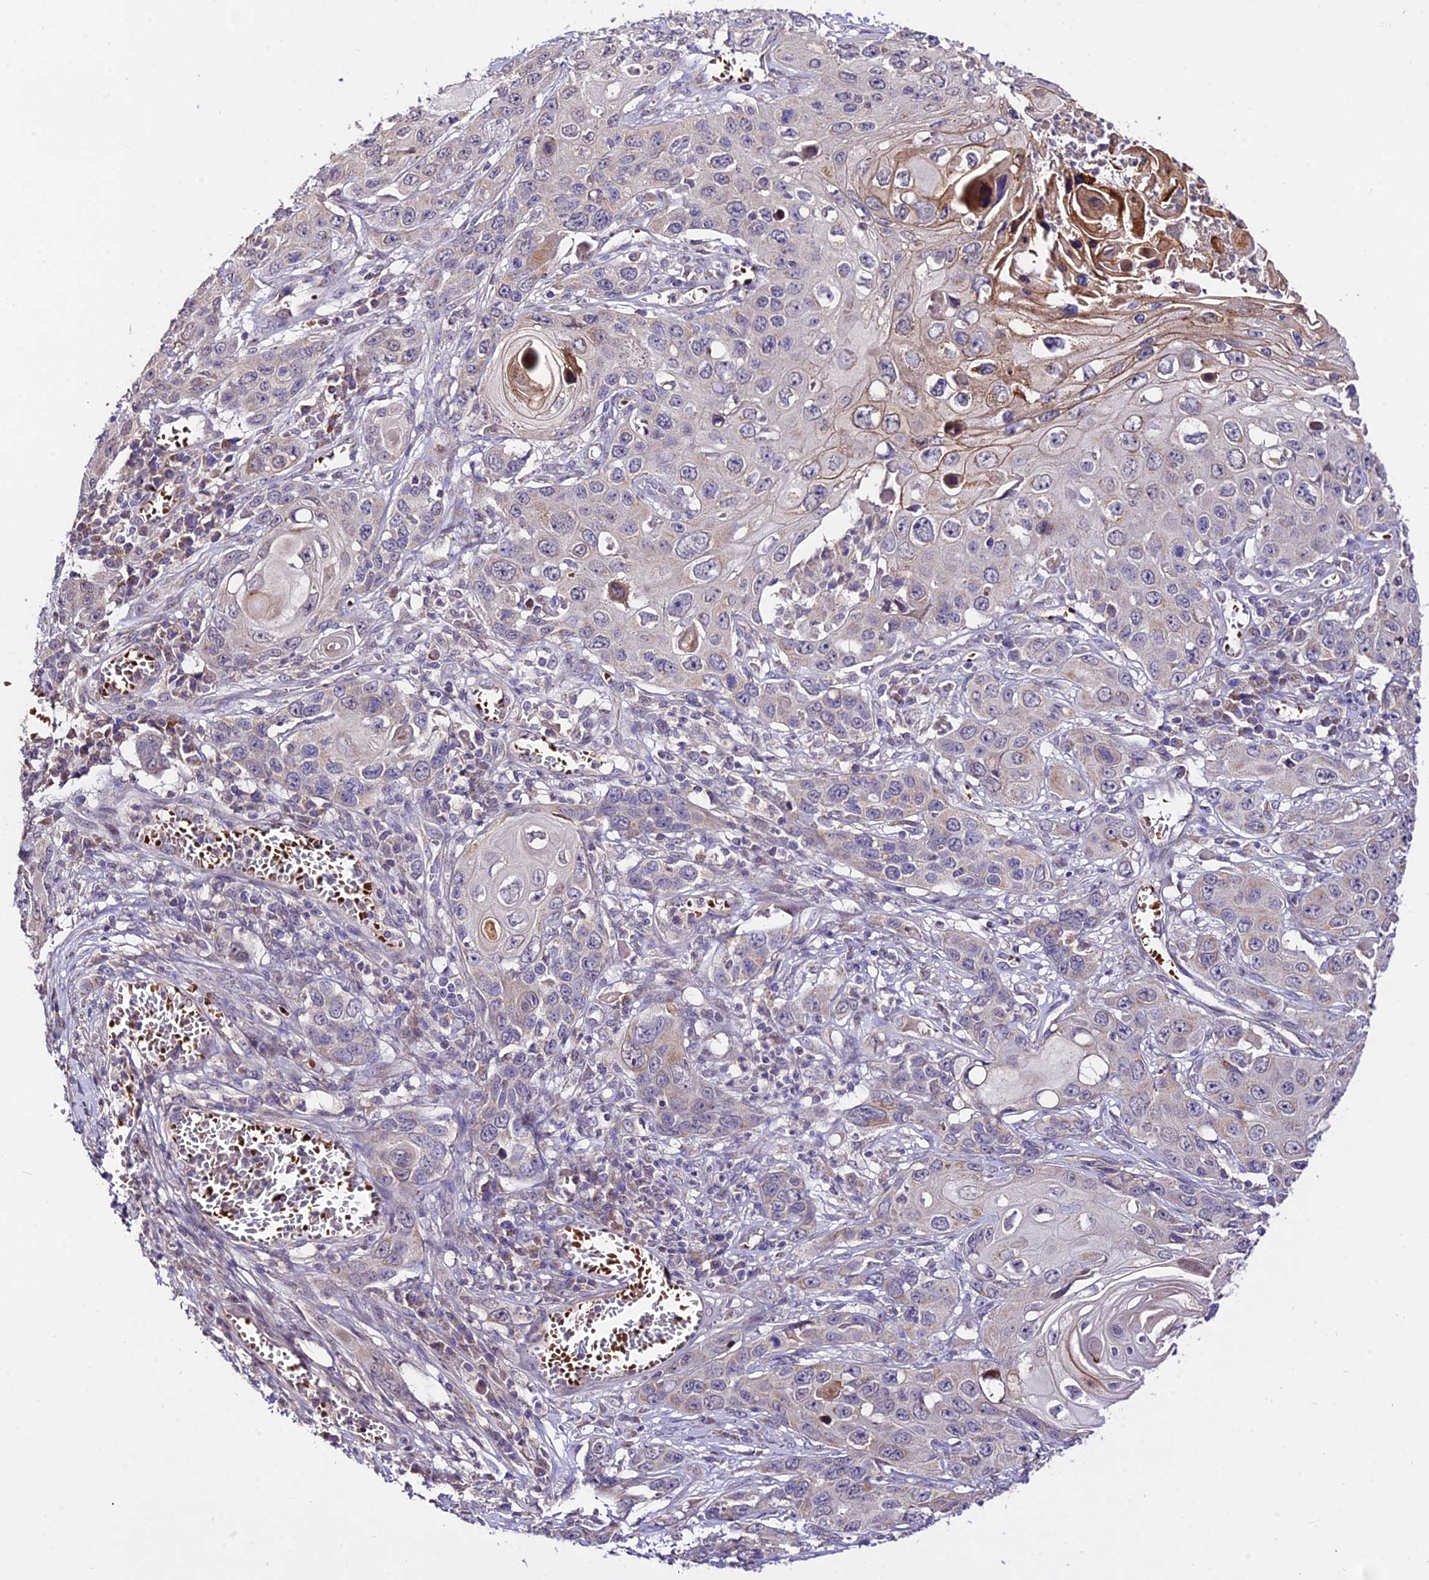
{"staining": {"intensity": "moderate", "quantity": "<25%", "location": "cytoplasmic/membranous"}, "tissue": "skin cancer", "cell_type": "Tumor cells", "image_type": "cancer", "snomed": [{"axis": "morphology", "description": "Squamous cell carcinoma, NOS"}, {"axis": "topography", "description": "Skin"}], "caption": "Protein expression analysis of human skin cancer reveals moderate cytoplasmic/membranous positivity in about <25% of tumor cells.", "gene": "WDR5B", "patient": {"sex": "male", "age": 55}}